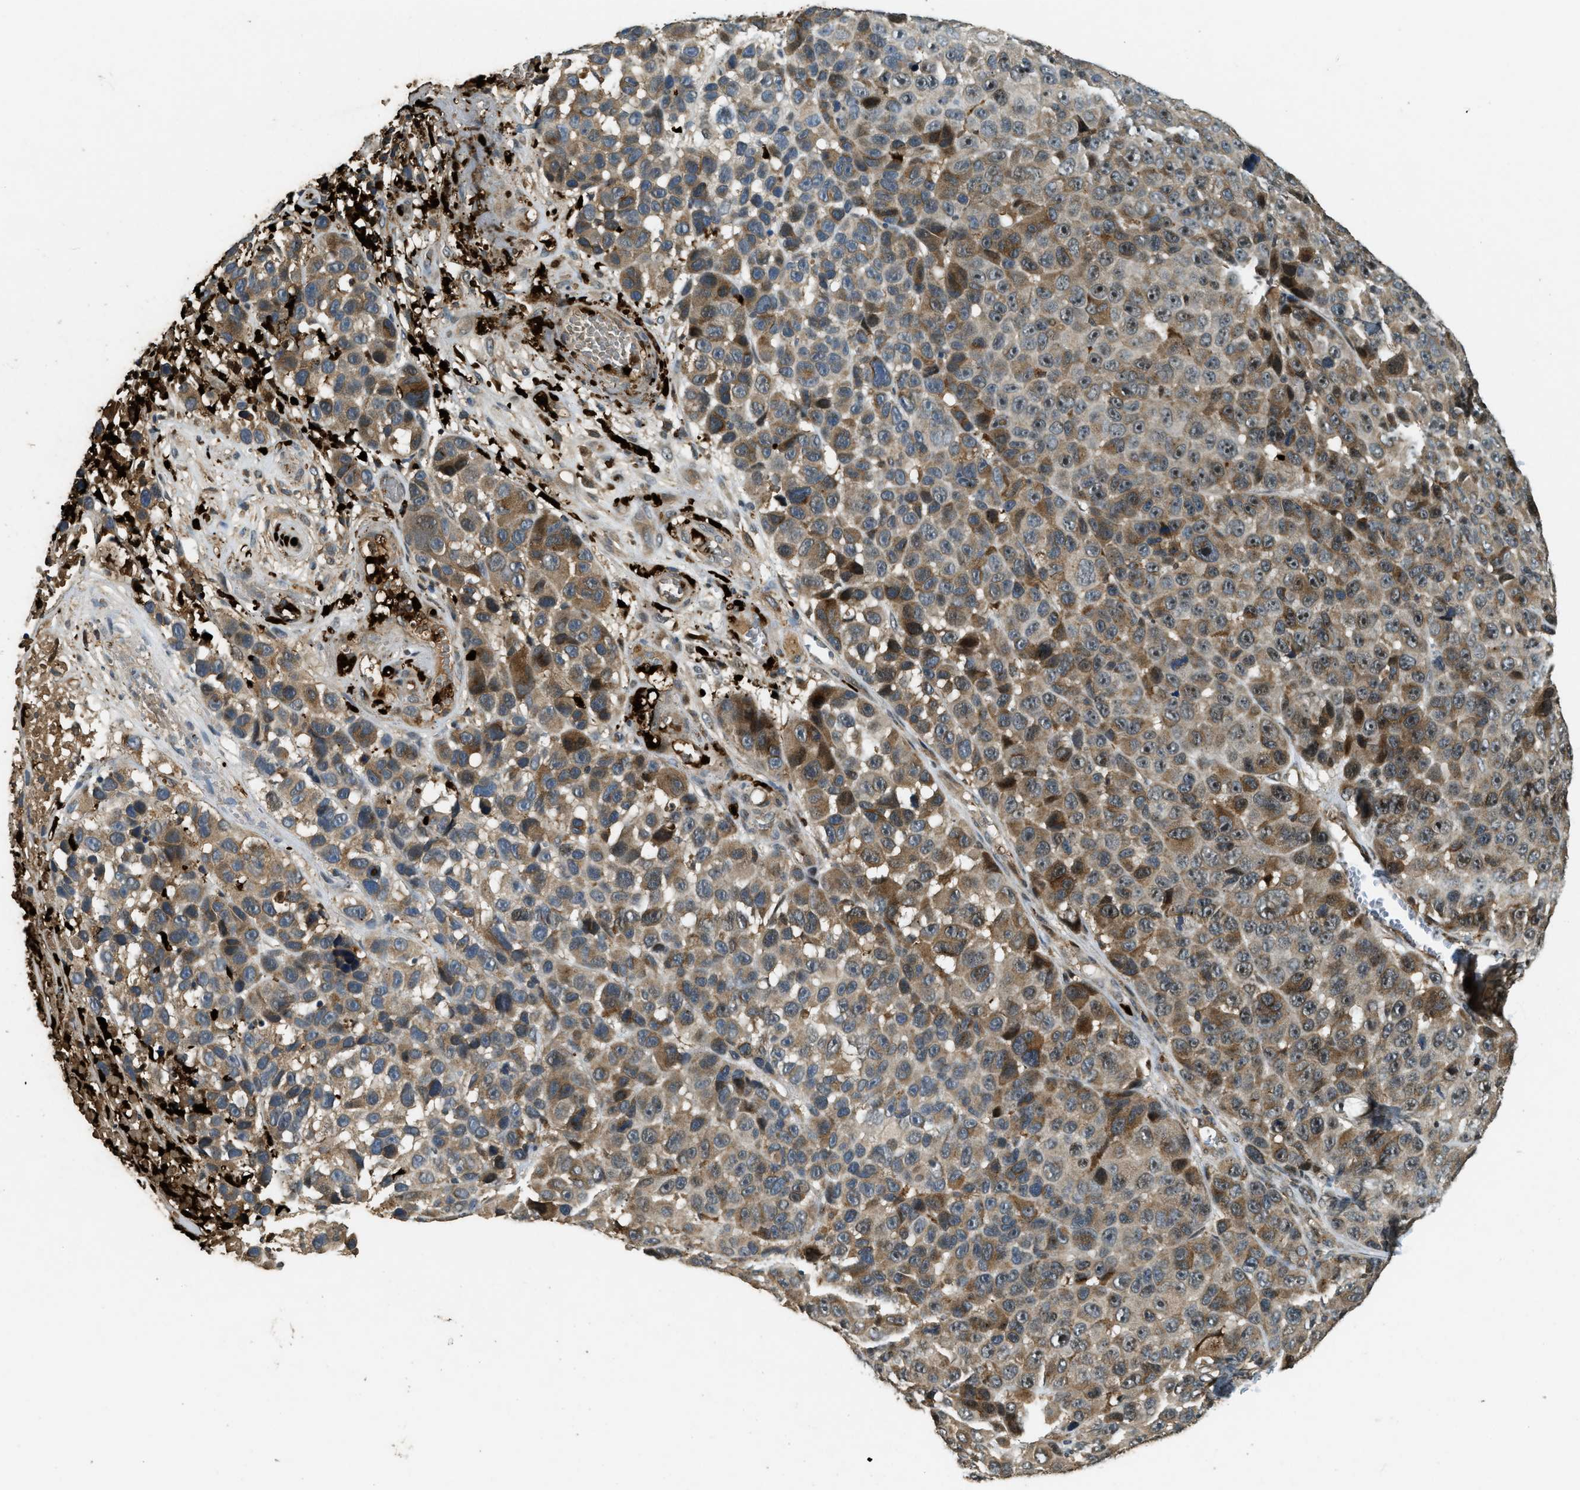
{"staining": {"intensity": "moderate", "quantity": "25%-75%", "location": "cytoplasmic/membranous"}, "tissue": "melanoma", "cell_type": "Tumor cells", "image_type": "cancer", "snomed": [{"axis": "morphology", "description": "Malignant melanoma, NOS"}, {"axis": "topography", "description": "Skin"}], "caption": "Melanoma stained with a protein marker reveals moderate staining in tumor cells.", "gene": "RNF141", "patient": {"sex": "male", "age": 53}}